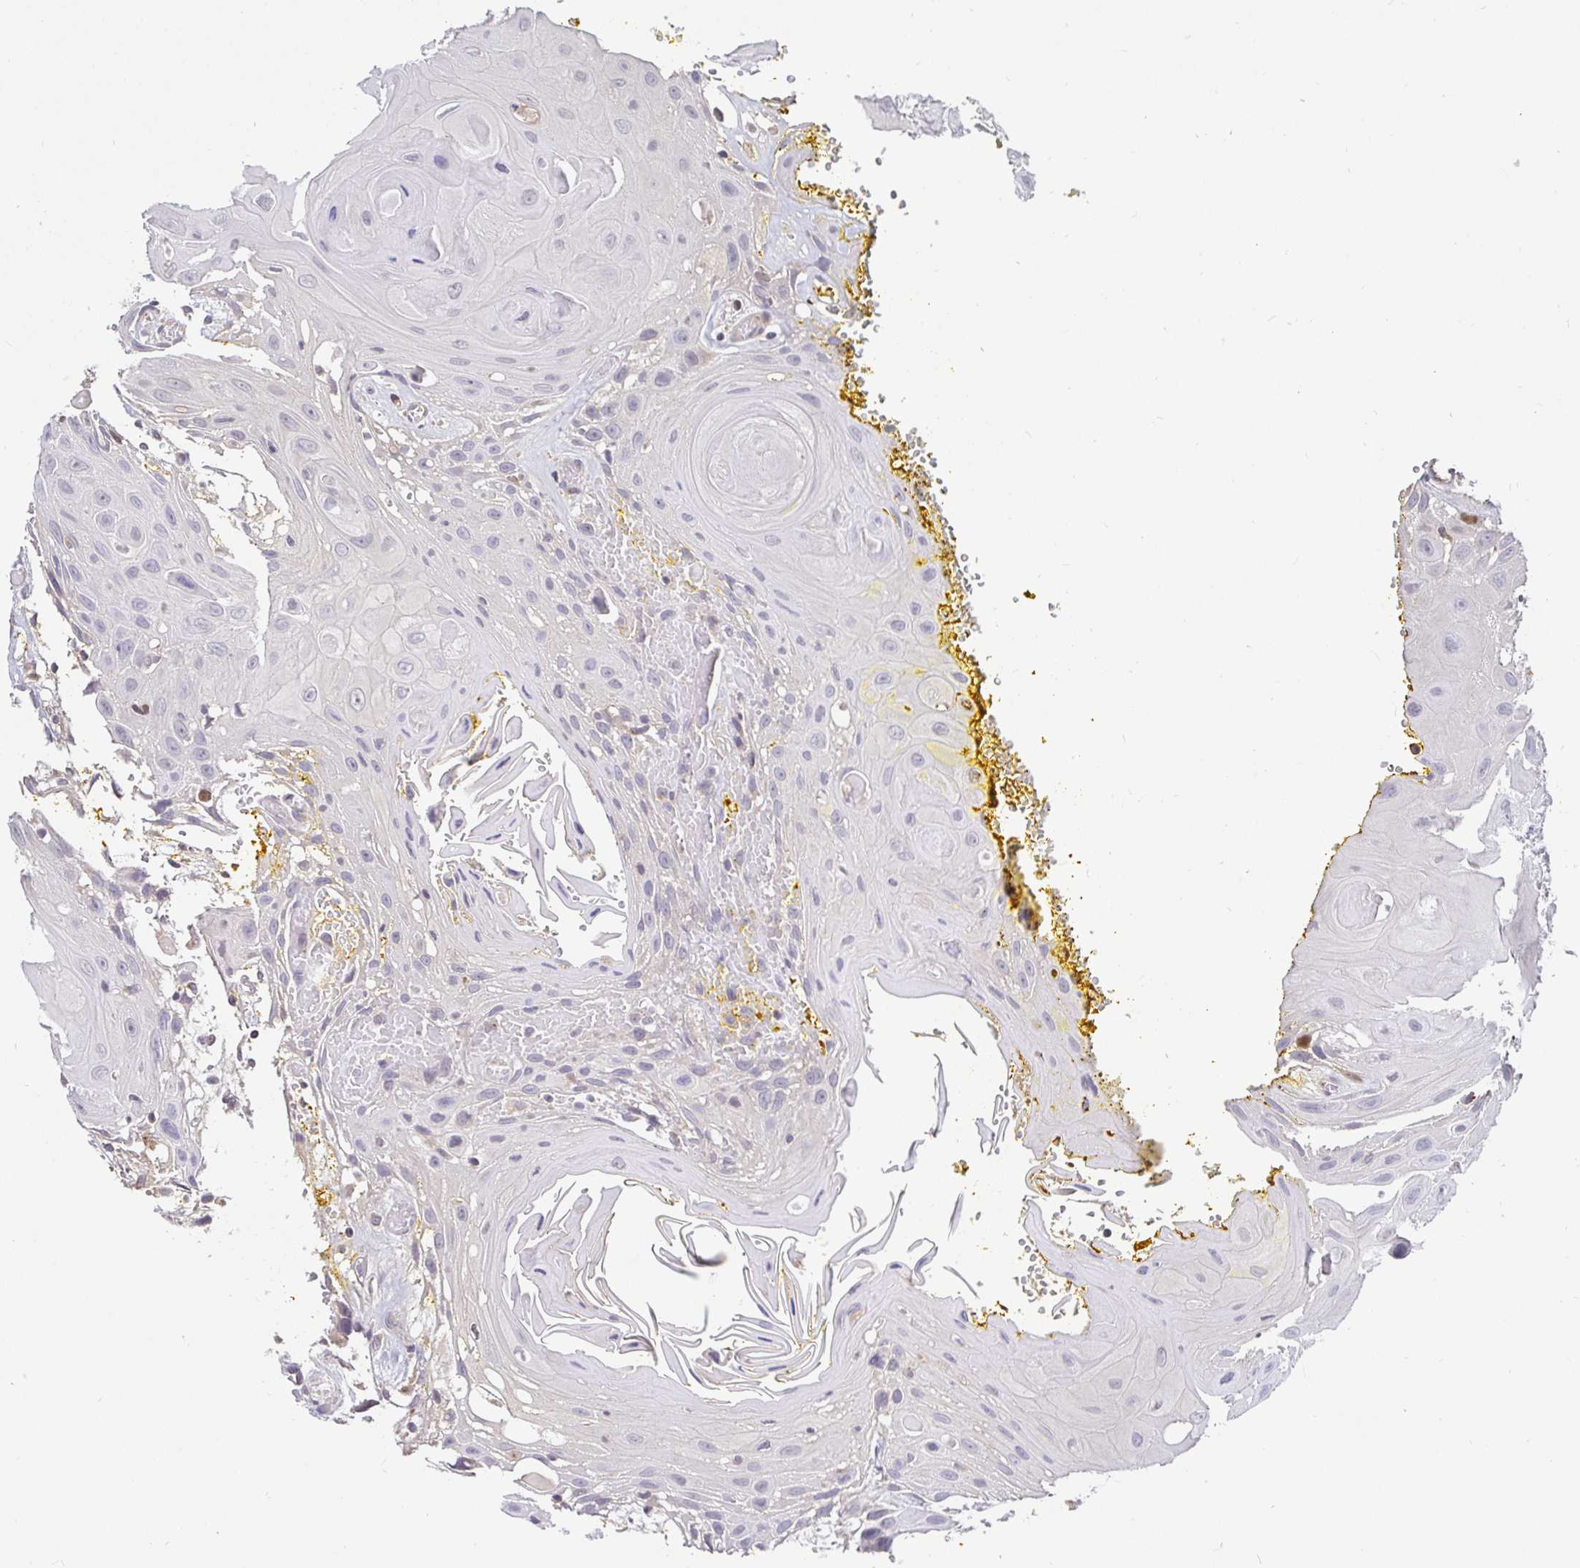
{"staining": {"intensity": "moderate", "quantity": "<25%", "location": "nuclear"}, "tissue": "head and neck cancer", "cell_type": "Tumor cells", "image_type": "cancer", "snomed": [{"axis": "morphology", "description": "Squamous cell carcinoma, NOS"}, {"axis": "topography", "description": "Oral tissue"}, {"axis": "topography", "description": "Head-Neck"}], "caption": "Human head and neck cancer stained with a brown dye demonstrates moderate nuclear positive staining in approximately <25% of tumor cells.", "gene": "ANLN", "patient": {"sex": "male", "age": 49}}